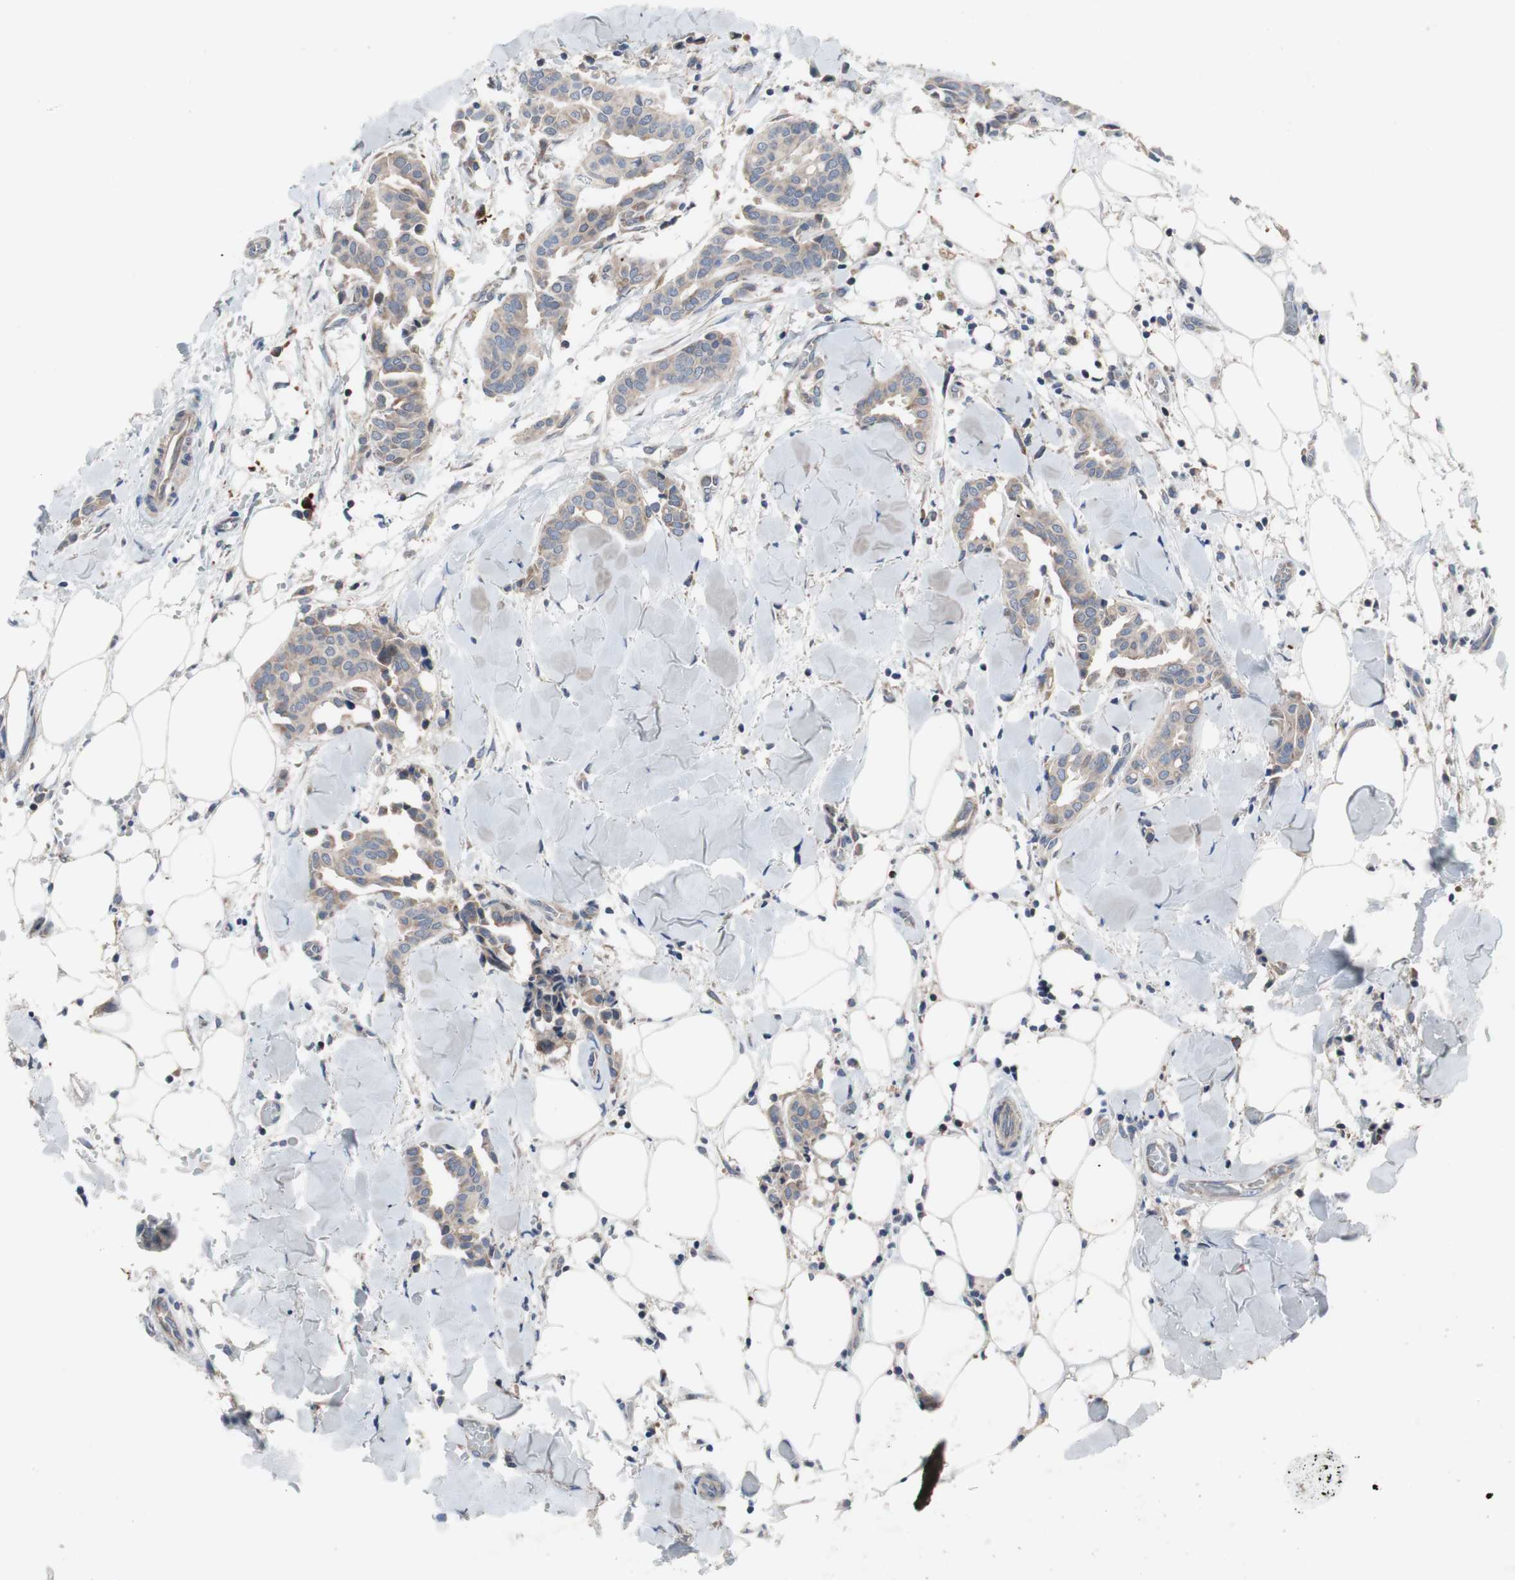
{"staining": {"intensity": "weak", "quantity": ">75%", "location": "cytoplasmic/membranous"}, "tissue": "head and neck cancer", "cell_type": "Tumor cells", "image_type": "cancer", "snomed": [{"axis": "morphology", "description": "Adenocarcinoma, NOS"}, {"axis": "topography", "description": "Salivary gland"}, {"axis": "topography", "description": "Head-Neck"}], "caption": "Head and neck adenocarcinoma stained with DAB (3,3'-diaminobenzidine) immunohistochemistry demonstrates low levels of weak cytoplasmic/membranous staining in about >75% of tumor cells. (DAB IHC with brightfield microscopy, high magnification).", "gene": "TTC14", "patient": {"sex": "female", "age": 59}}